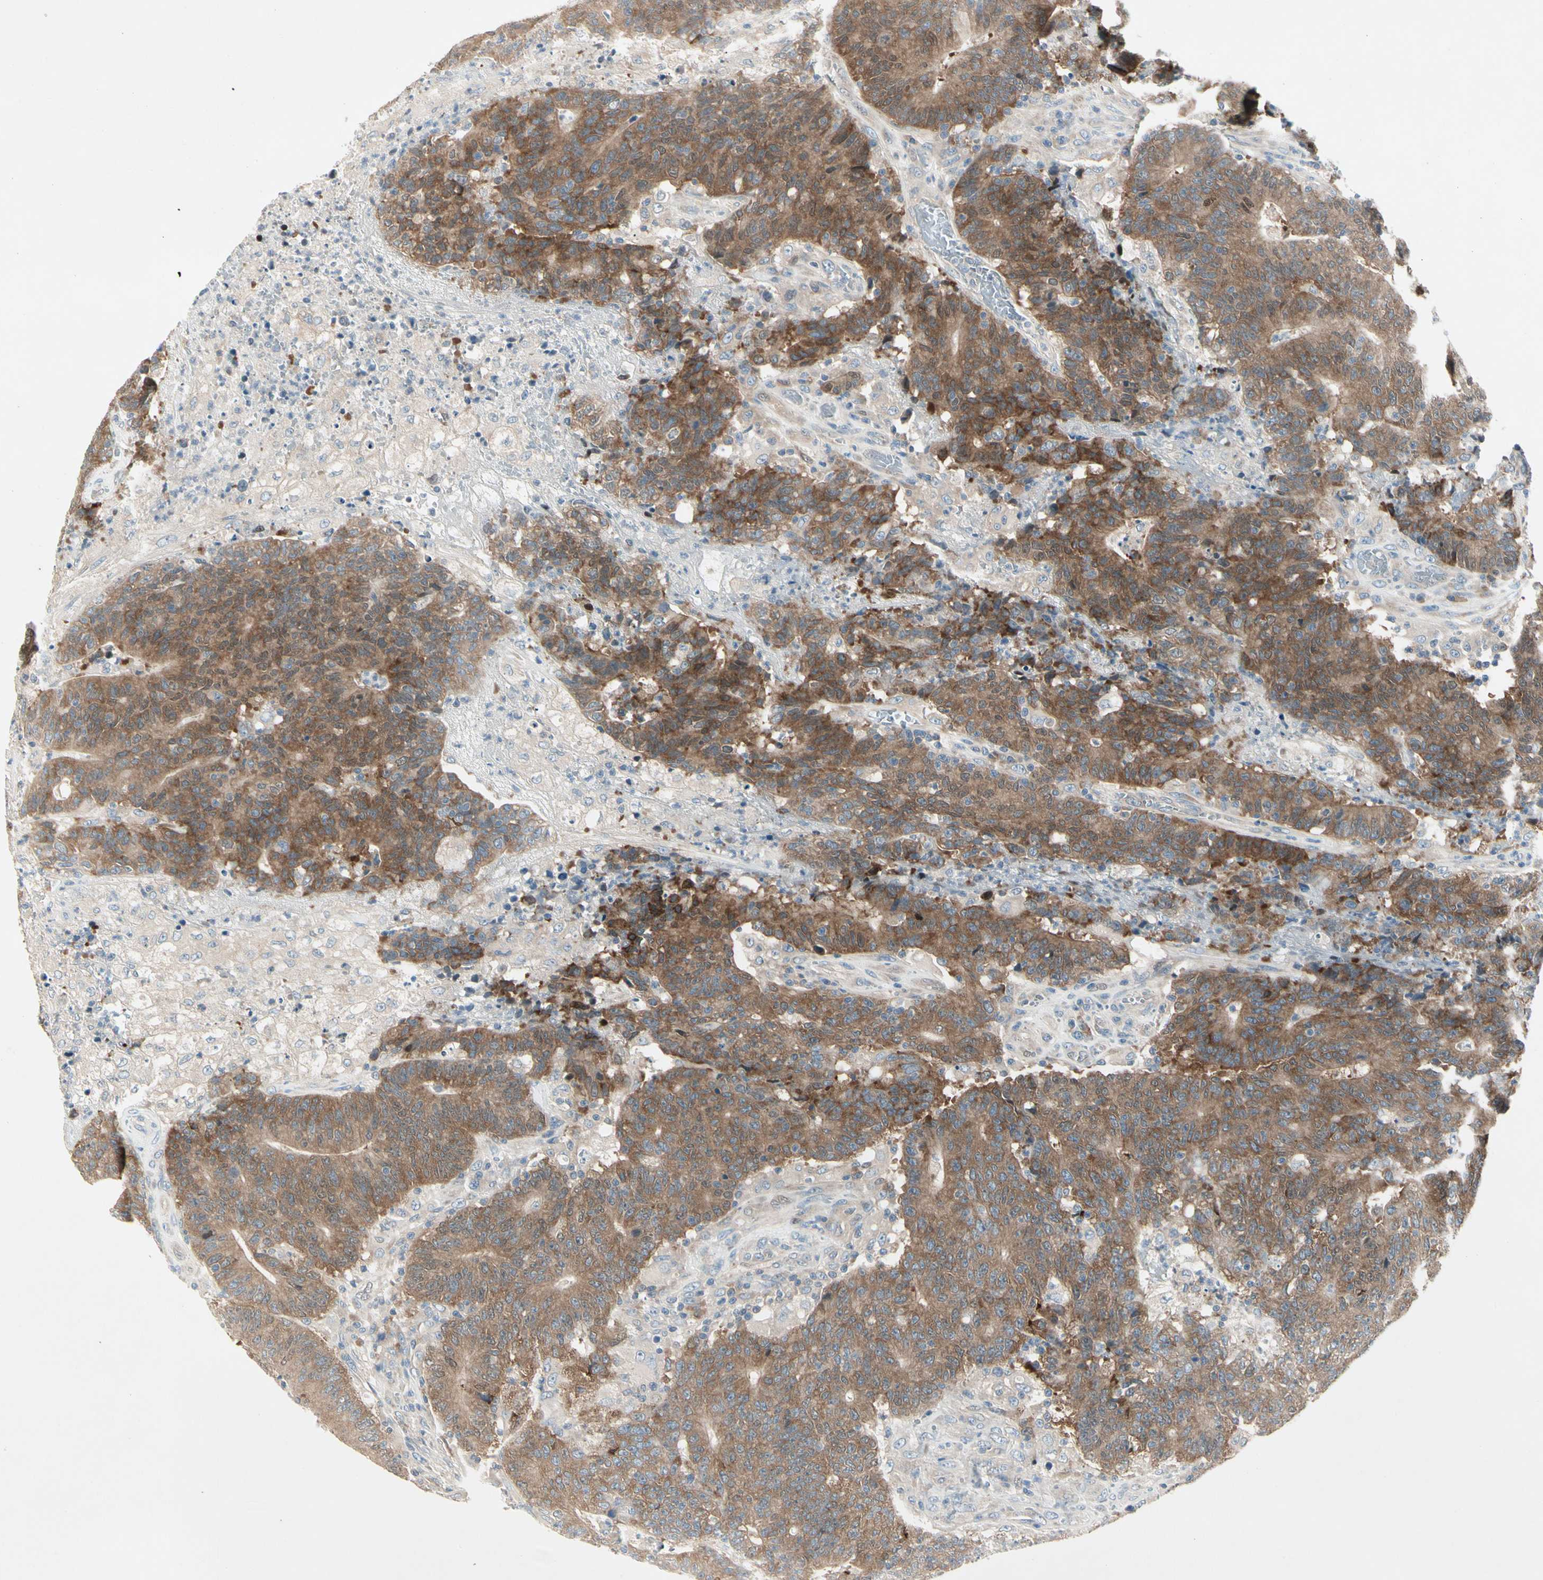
{"staining": {"intensity": "strong", "quantity": ">75%", "location": "nuclear"}, "tissue": "colorectal cancer", "cell_type": "Tumor cells", "image_type": "cancer", "snomed": [{"axis": "morphology", "description": "Normal tissue, NOS"}, {"axis": "morphology", "description": "Adenocarcinoma, NOS"}, {"axis": "topography", "description": "Colon"}], "caption": "Colorectal adenocarcinoma was stained to show a protein in brown. There is high levels of strong nuclear expression in approximately >75% of tumor cells.", "gene": "IL1R1", "patient": {"sex": "female", "age": 75}}